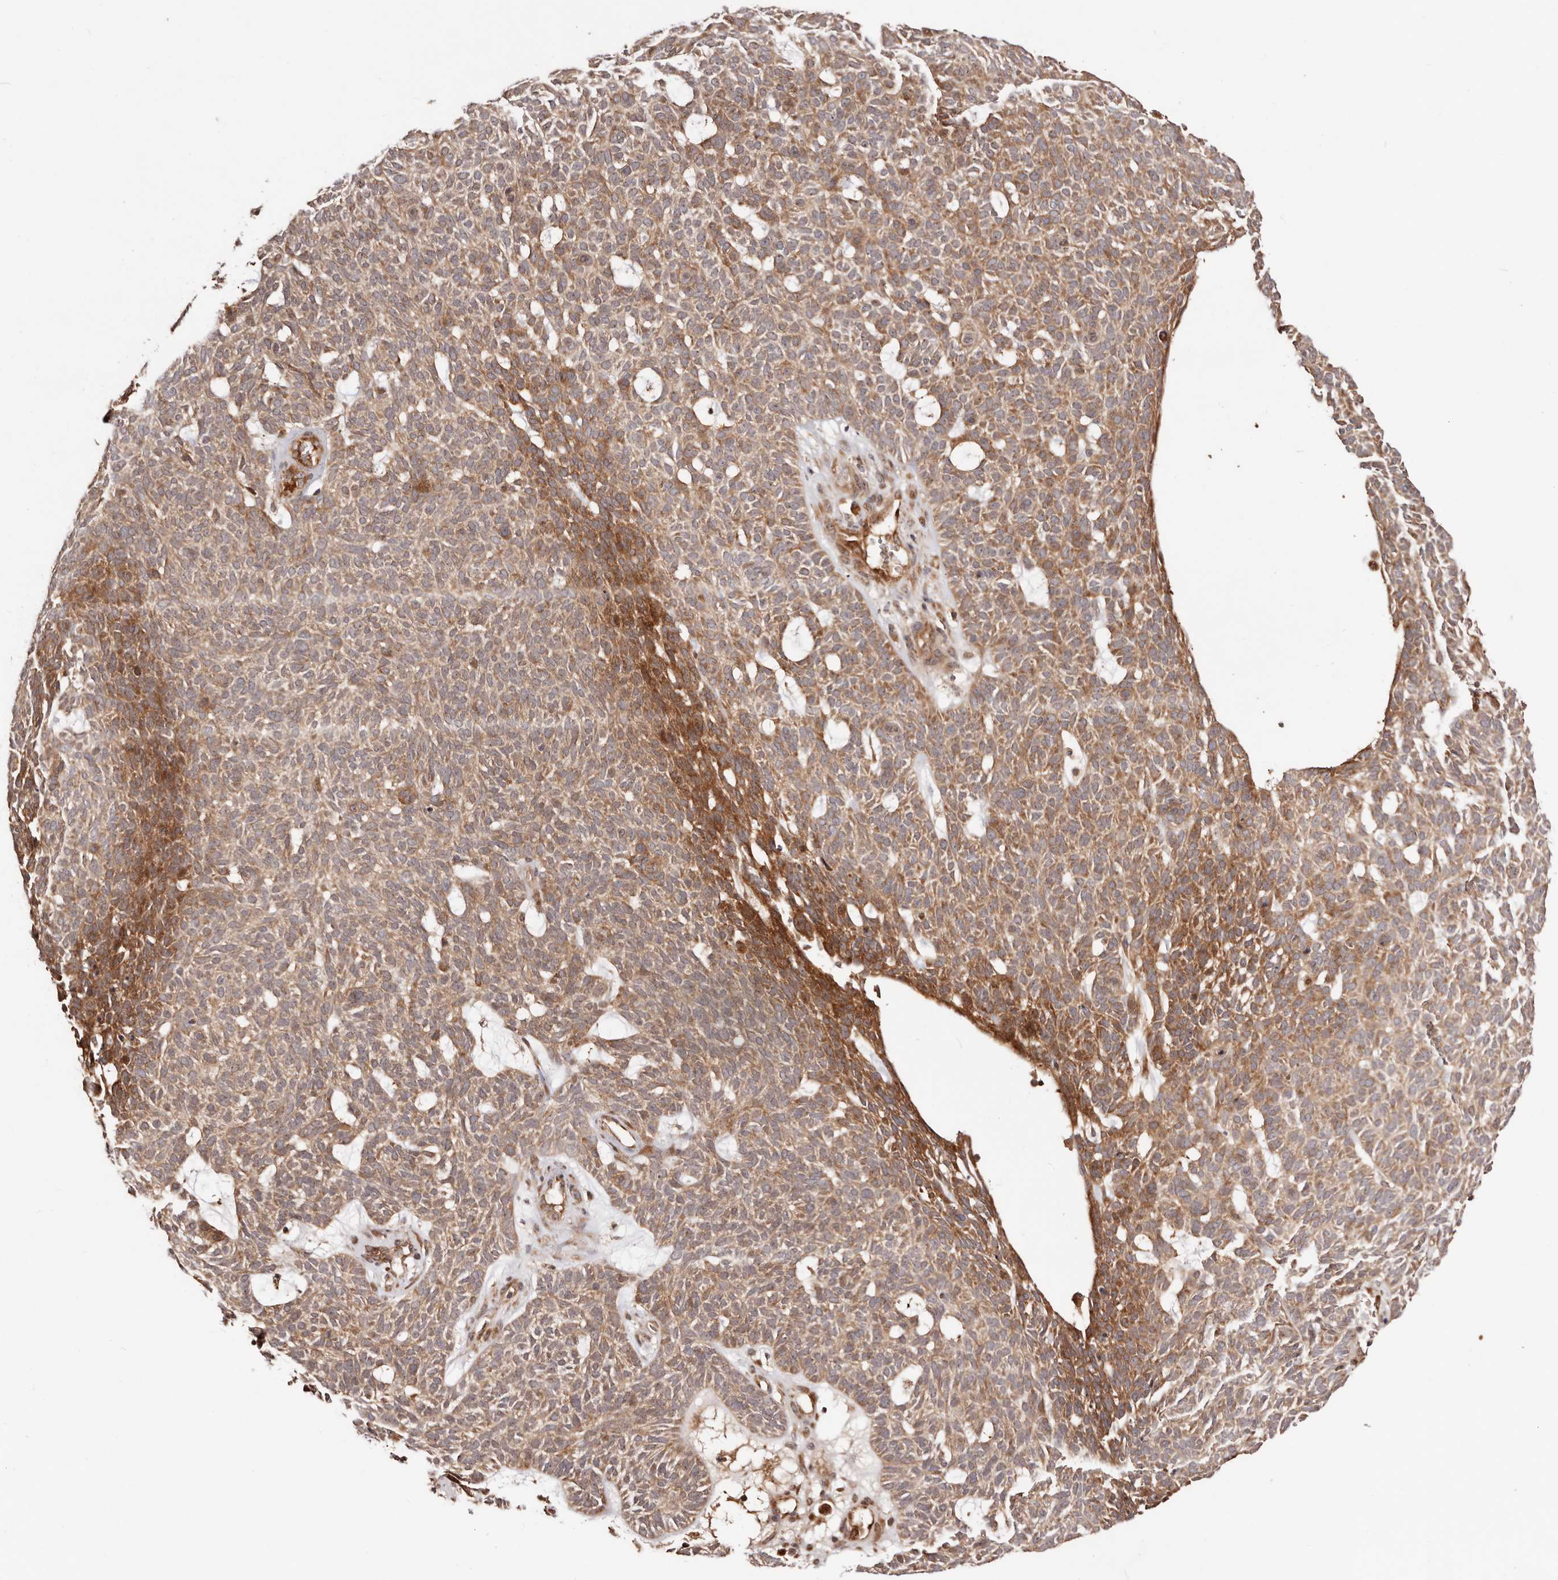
{"staining": {"intensity": "moderate", "quantity": ">75%", "location": "cytoplasmic/membranous,nuclear"}, "tissue": "skin cancer", "cell_type": "Tumor cells", "image_type": "cancer", "snomed": [{"axis": "morphology", "description": "Squamous cell carcinoma, NOS"}, {"axis": "topography", "description": "Skin"}], "caption": "A brown stain labels moderate cytoplasmic/membranous and nuclear staining of a protein in human squamous cell carcinoma (skin) tumor cells.", "gene": "PTPN22", "patient": {"sex": "female", "age": 90}}